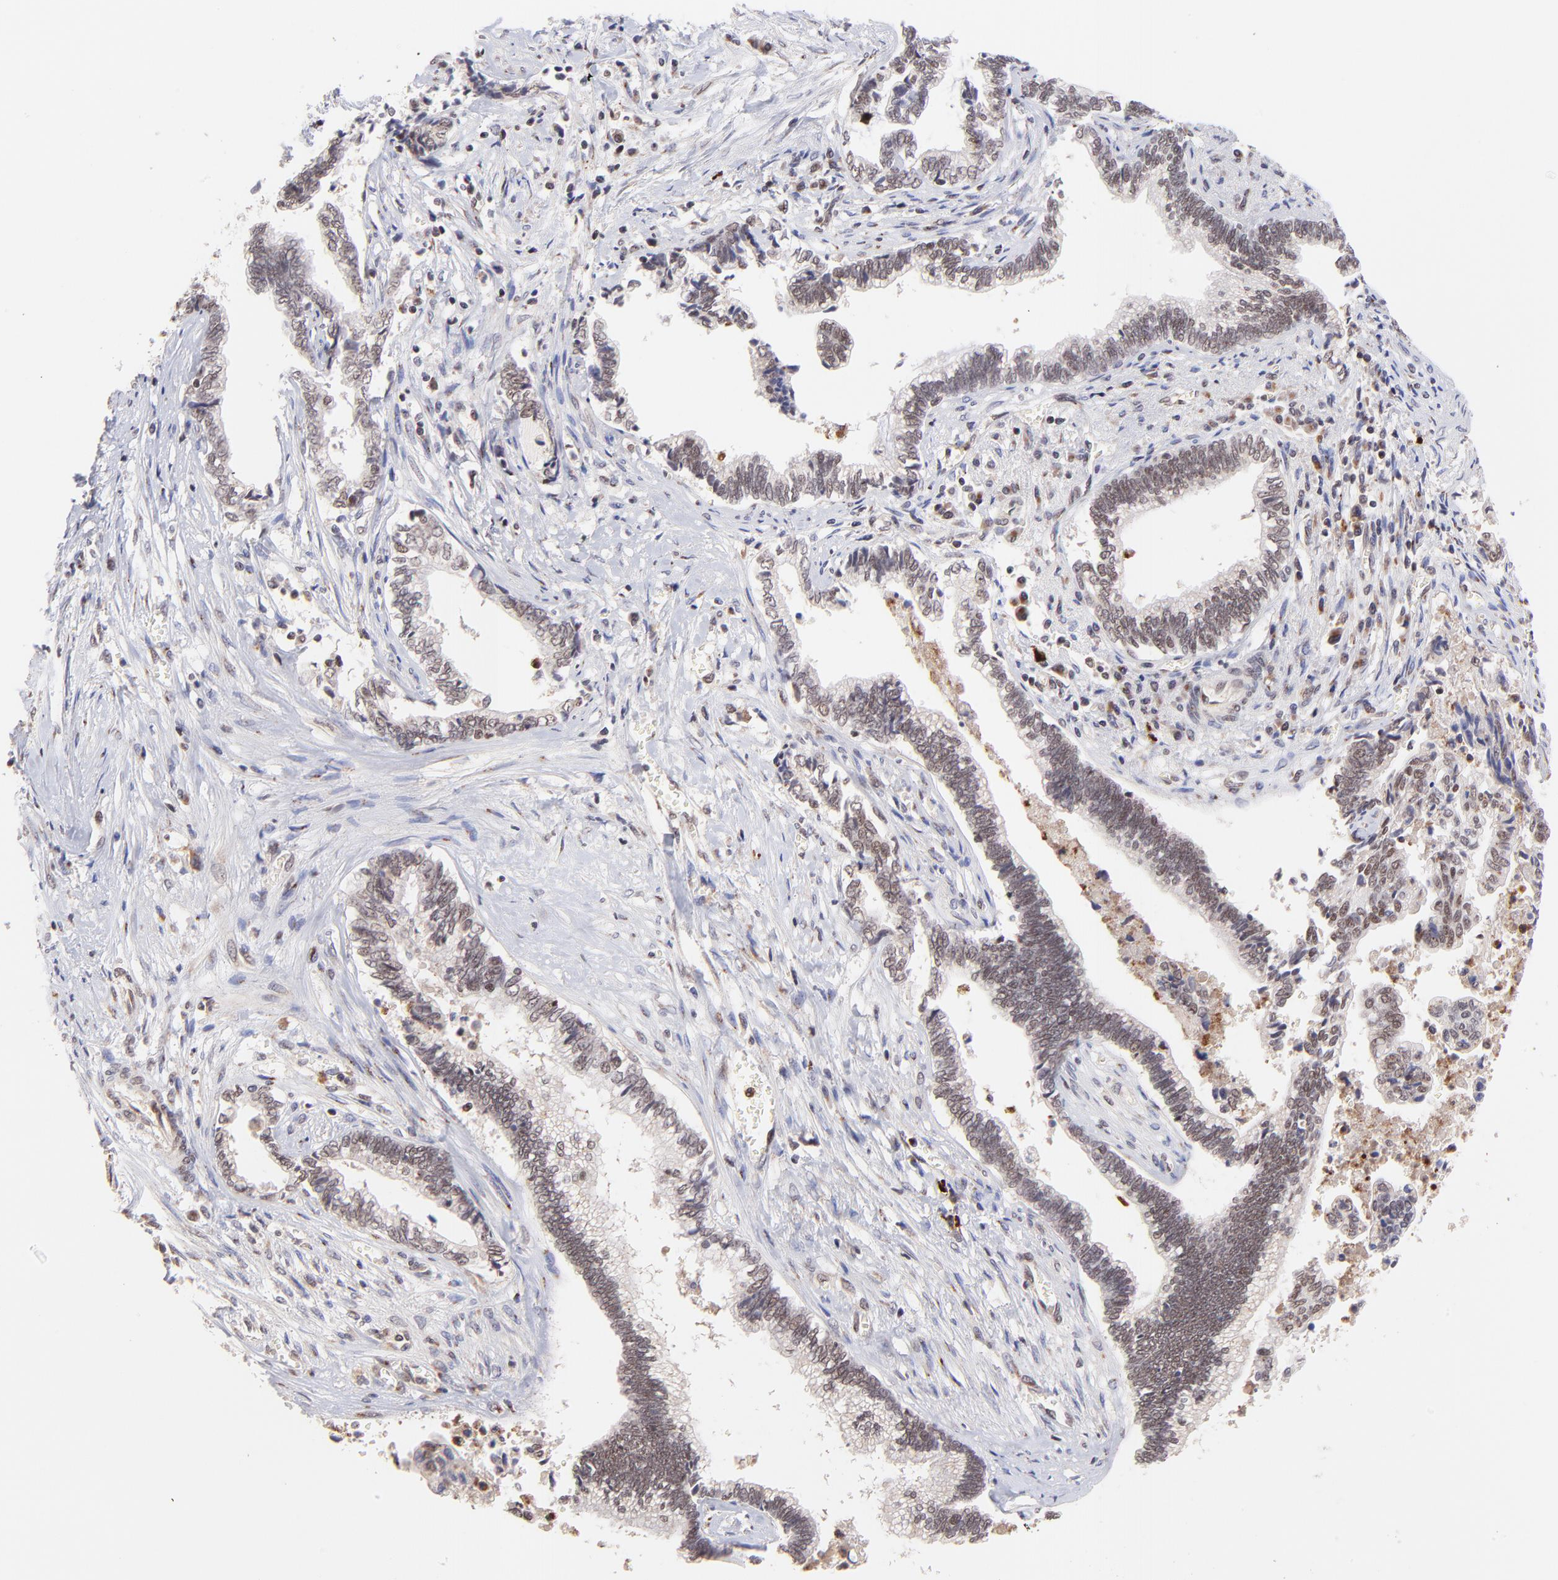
{"staining": {"intensity": "weak", "quantity": ">75%", "location": "nuclear"}, "tissue": "liver cancer", "cell_type": "Tumor cells", "image_type": "cancer", "snomed": [{"axis": "morphology", "description": "Cholangiocarcinoma"}, {"axis": "topography", "description": "Liver"}], "caption": "Liver cancer was stained to show a protein in brown. There is low levels of weak nuclear positivity in approximately >75% of tumor cells.", "gene": "MED12", "patient": {"sex": "male", "age": 57}}